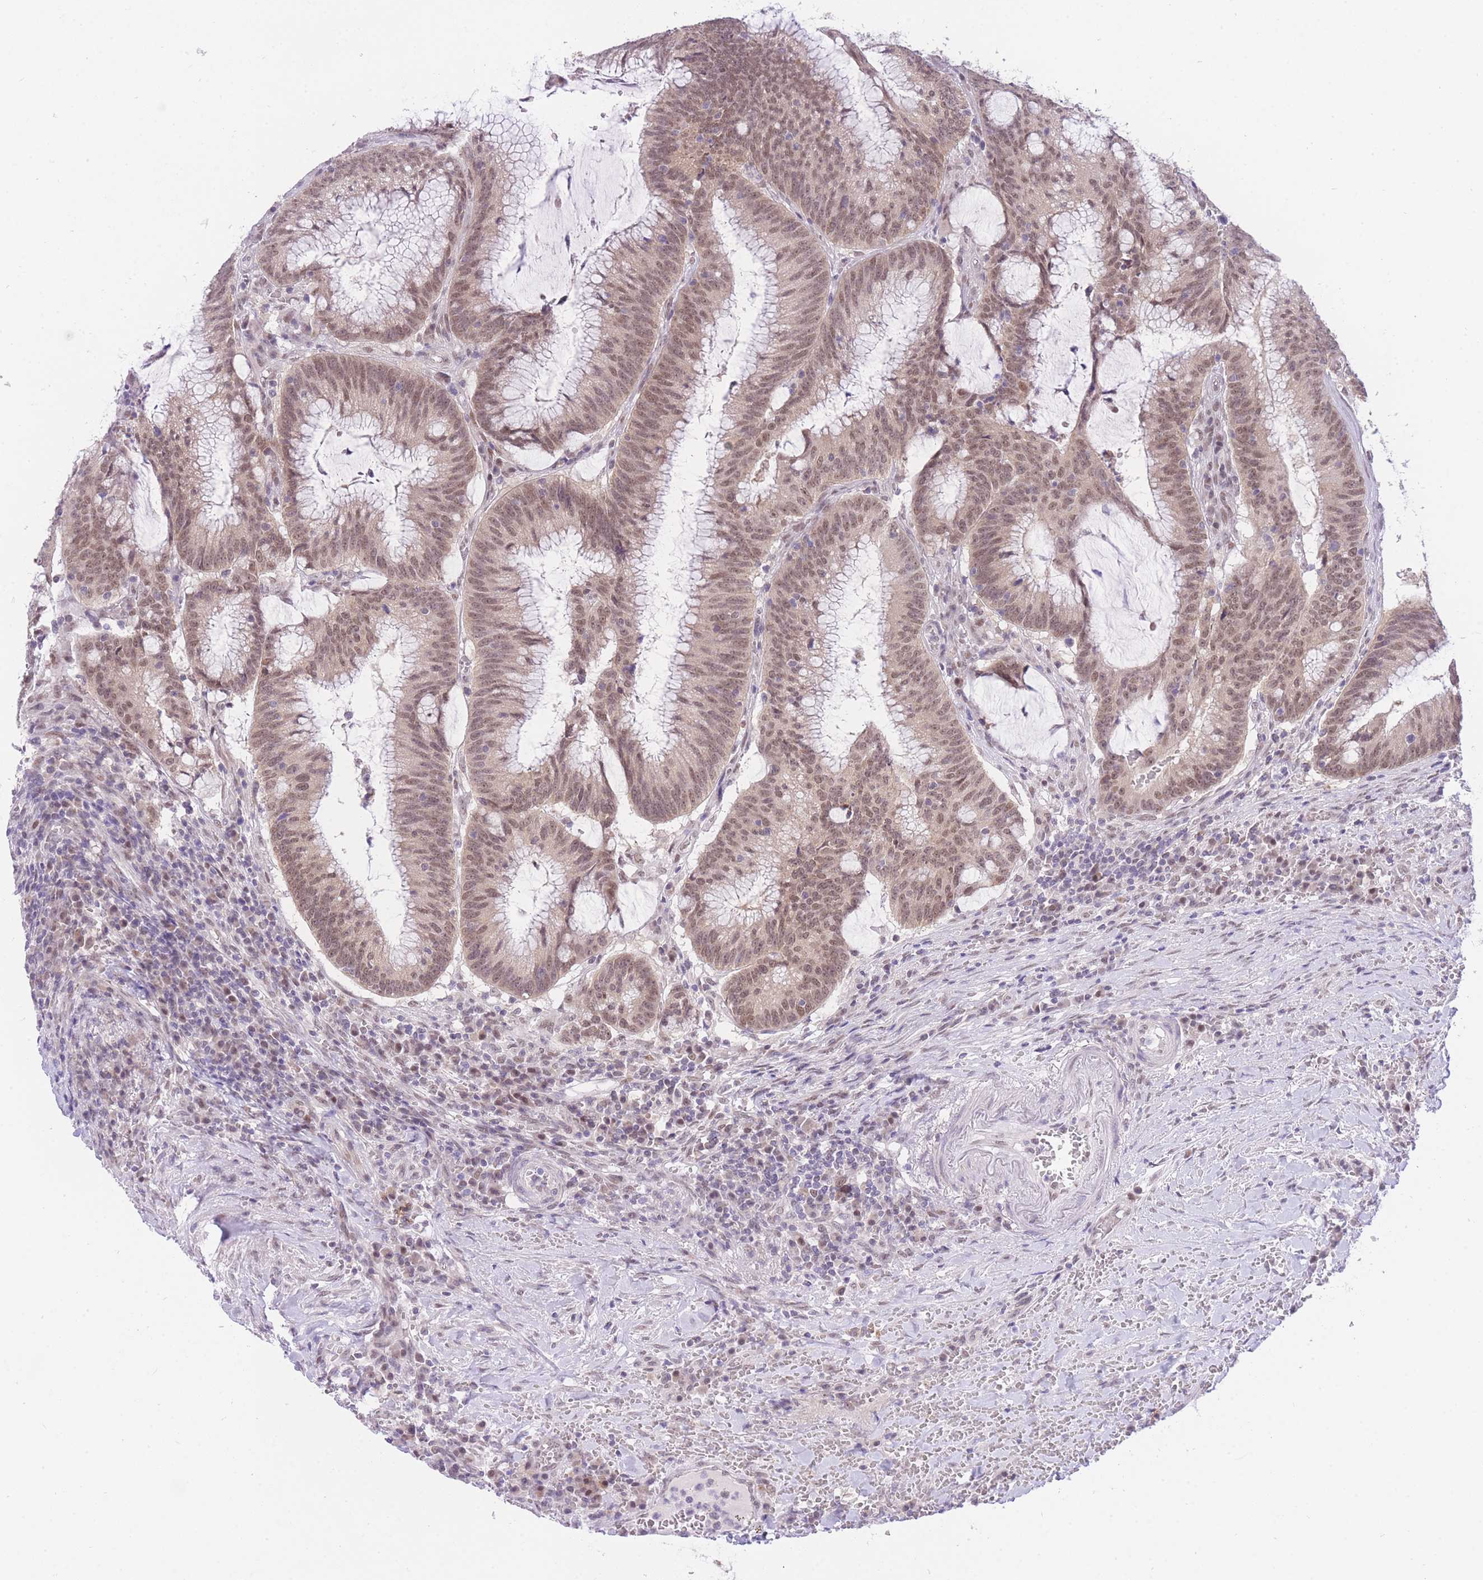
{"staining": {"intensity": "moderate", "quantity": ">75%", "location": "nuclear"}, "tissue": "colorectal cancer", "cell_type": "Tumor cells", "image_type": "cancer", "snomed": [{"axis": "morphology", "description": "Adenocarcinoma, NOS"}, {"axis": "topography", "description": "Rectum"}], "caption": "A photomicrograph of human colorectal adenocarcinoma stained for a protein demonstrates moderate nuclear brown staining in tumor cells.", "gene": "UBXN7", "patient": {"sex": "female", "age": 77}}